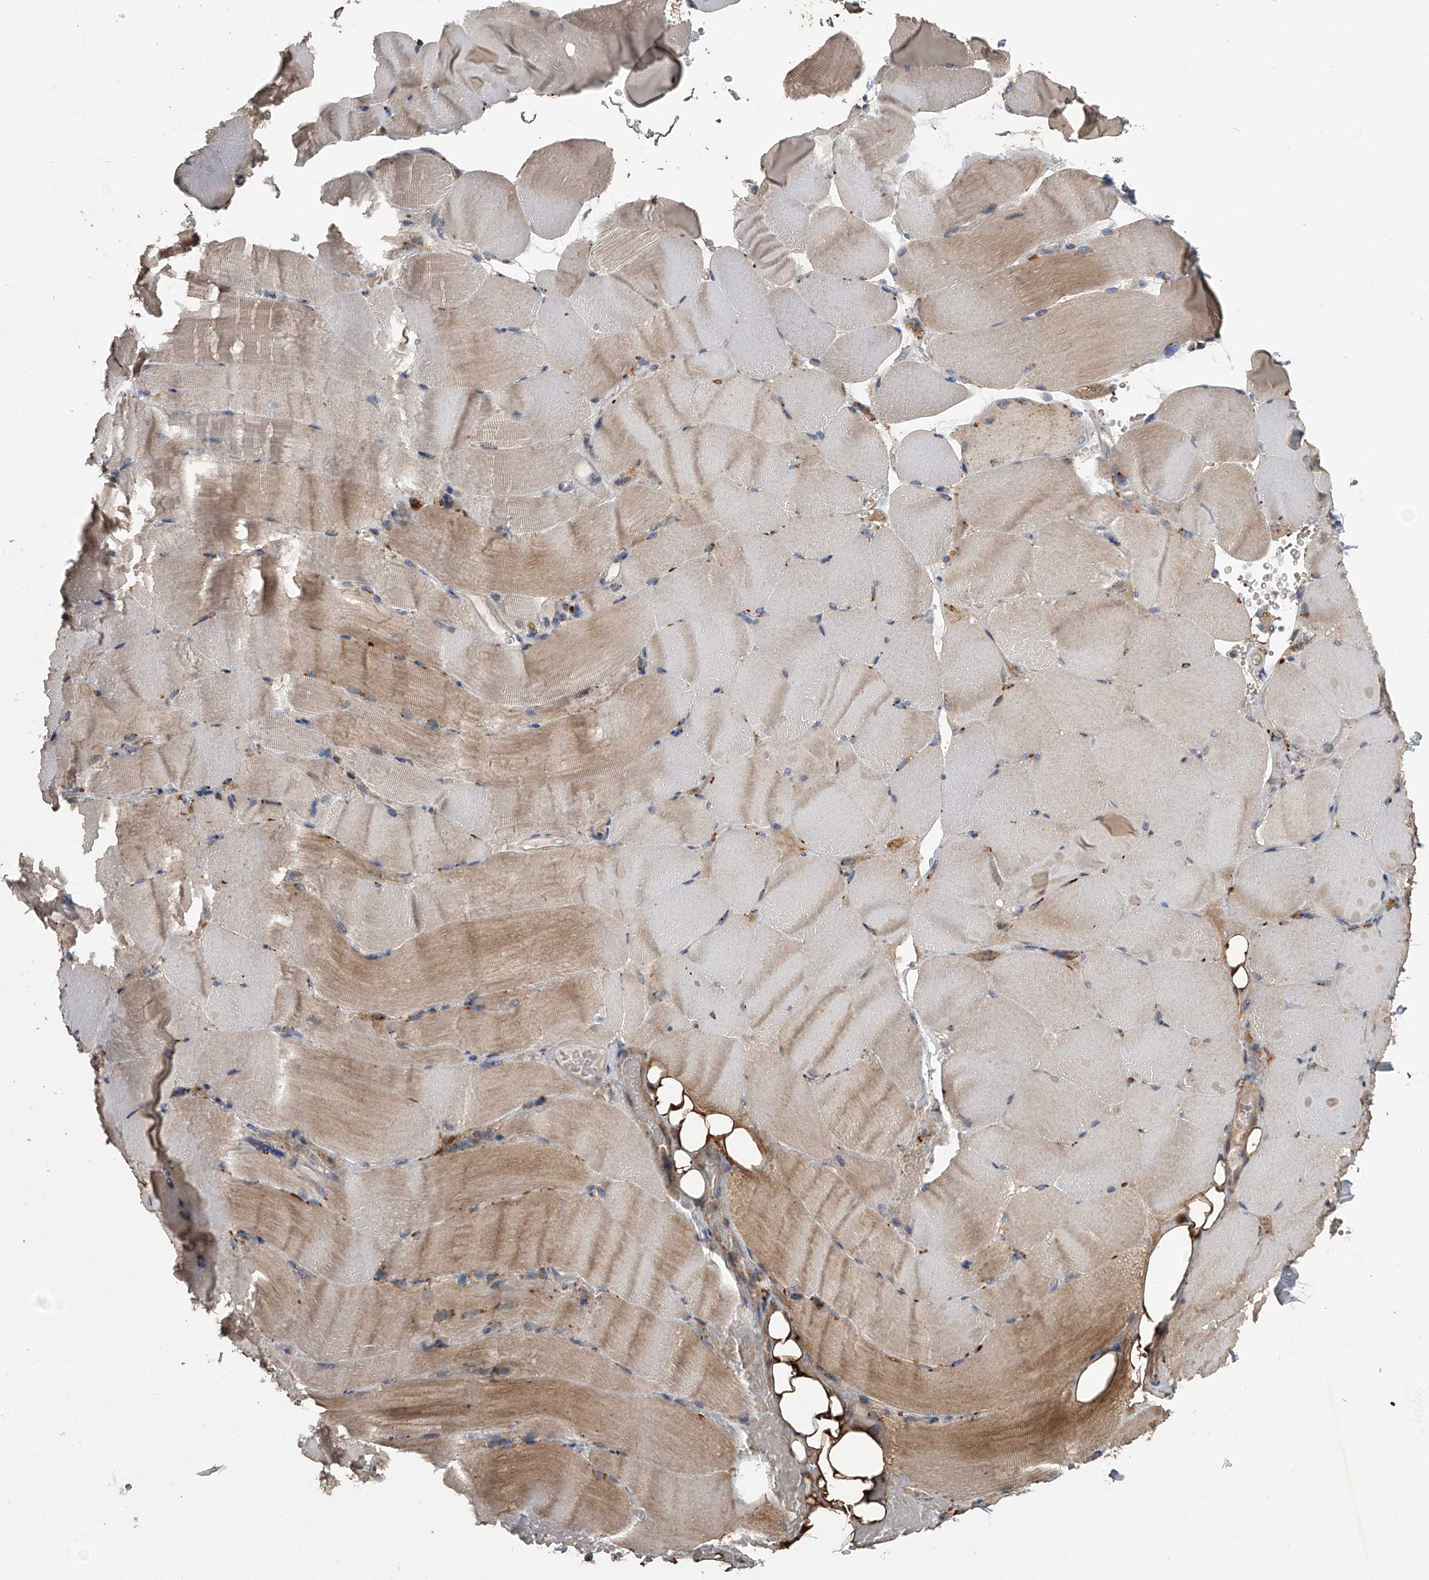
{"staining": {"intensity": "moderate", "quantity": "<25%", "location": "cytoplasmic/membranous"}, "tissue": "skeletal muscle", "cell_type": "Myocytes", "image_type": "normal", "snomed": [{"axis": "morphology", "description": "Normal tissue, NOS"}, {"axis": "topography", "description": "Skeletal muscle"}, {"axis": "topography", "description": "Parathyroid gland"}], "caption": "Benign skeletal muscle exhibits moderate cytoplasmic/membranous staining in about <25% of myocytes Nuclei are stained in blue..", "gene": "DOCK9", "patient": {"sex": "female", "age": 37}}